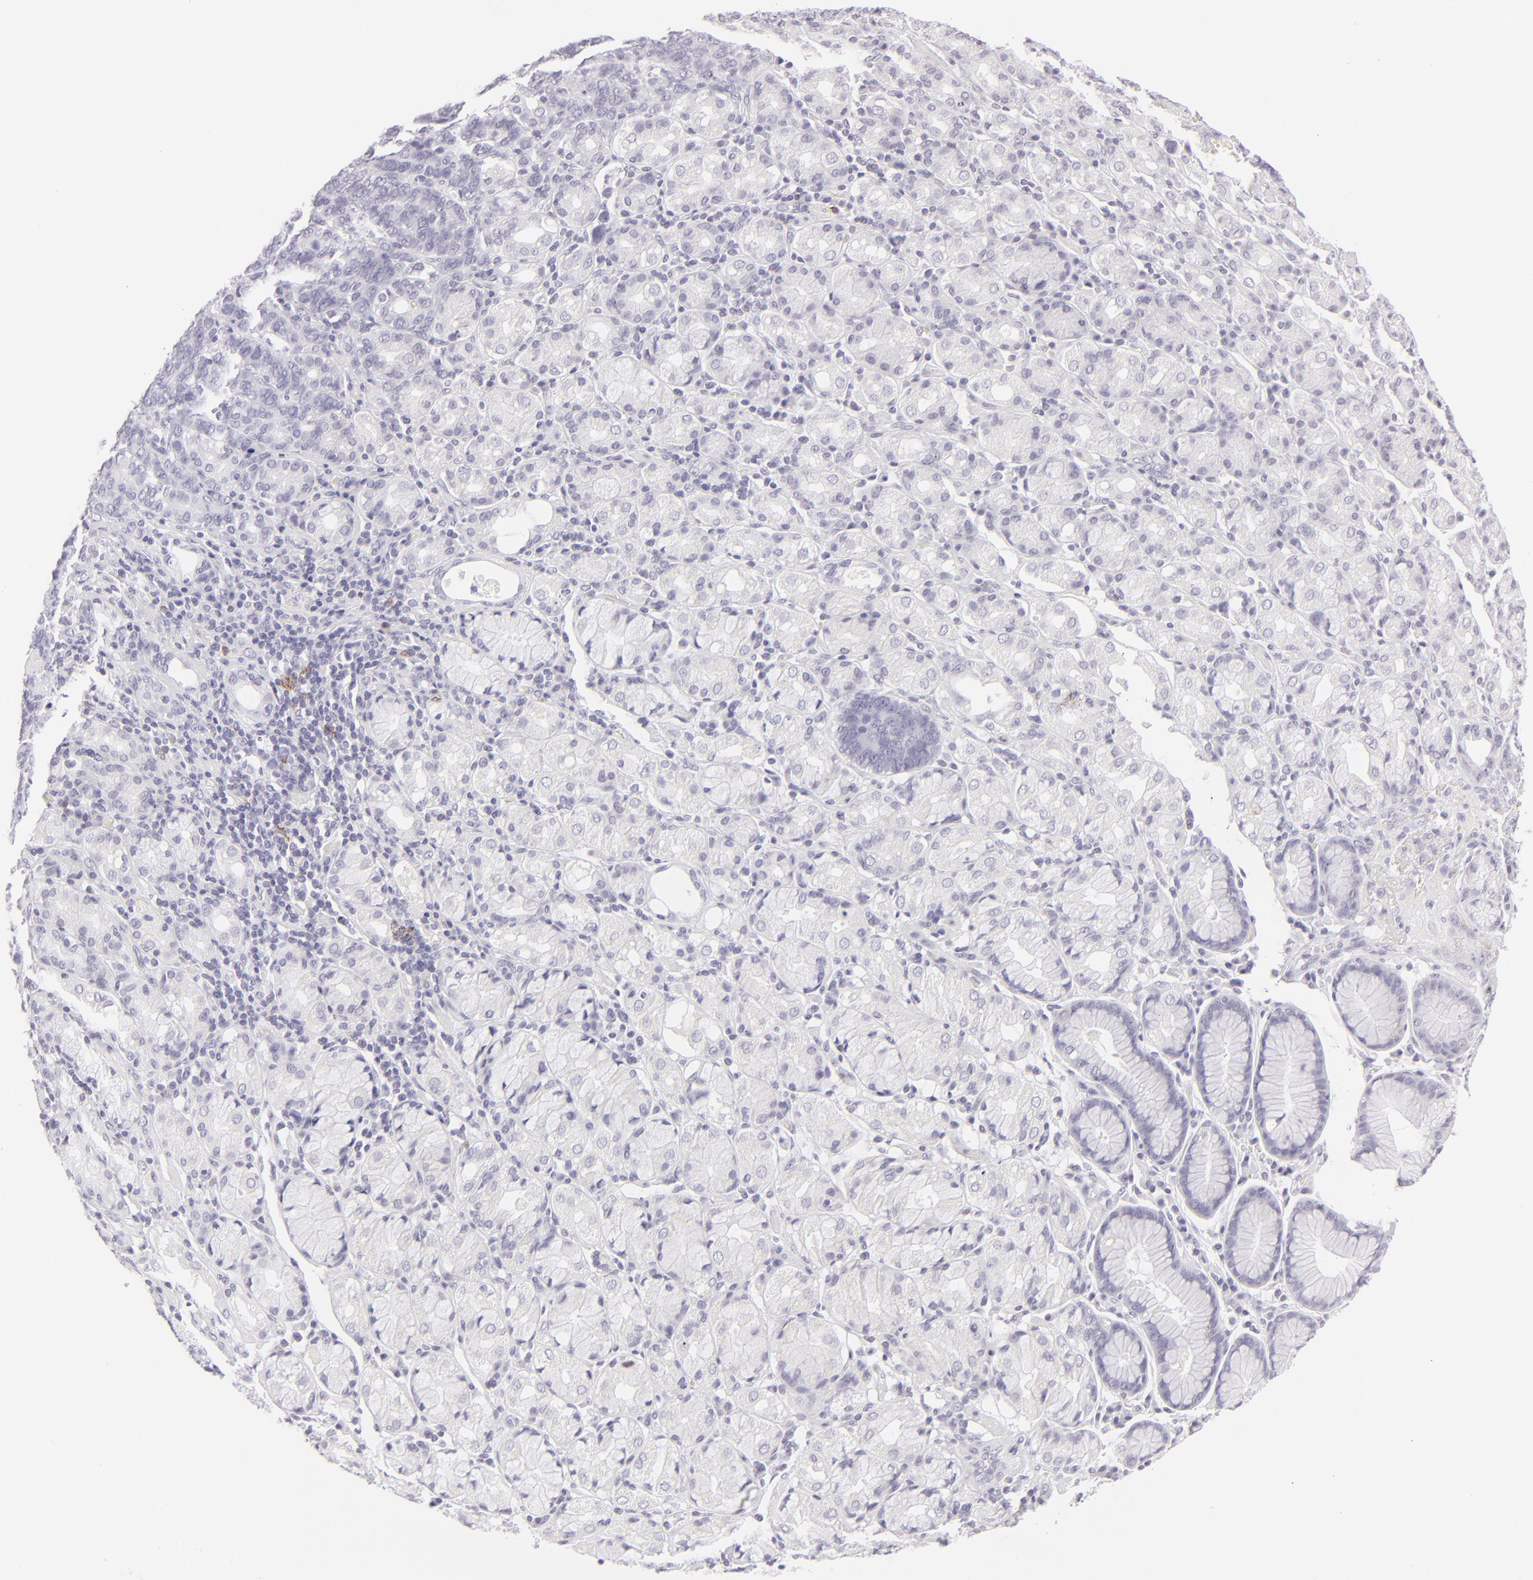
{"staining": {"intensity": "negative", "quantity": "none", "location": "none"}, "tissue": "stomach cancer", "cell_type": "Tumor cells", "image_type": "cancer", "snomed": [{"axis": "morphology", "description": "Adenocarcinoma, NOS"}, {"axis": "topography", "description": "Stomach, upper"}], "caption": "Tumor cells show no significant protein expression in stomach adenocarcinoma.", "gene": "FCER2", "patient": {"sex": "male", "age": 71}}